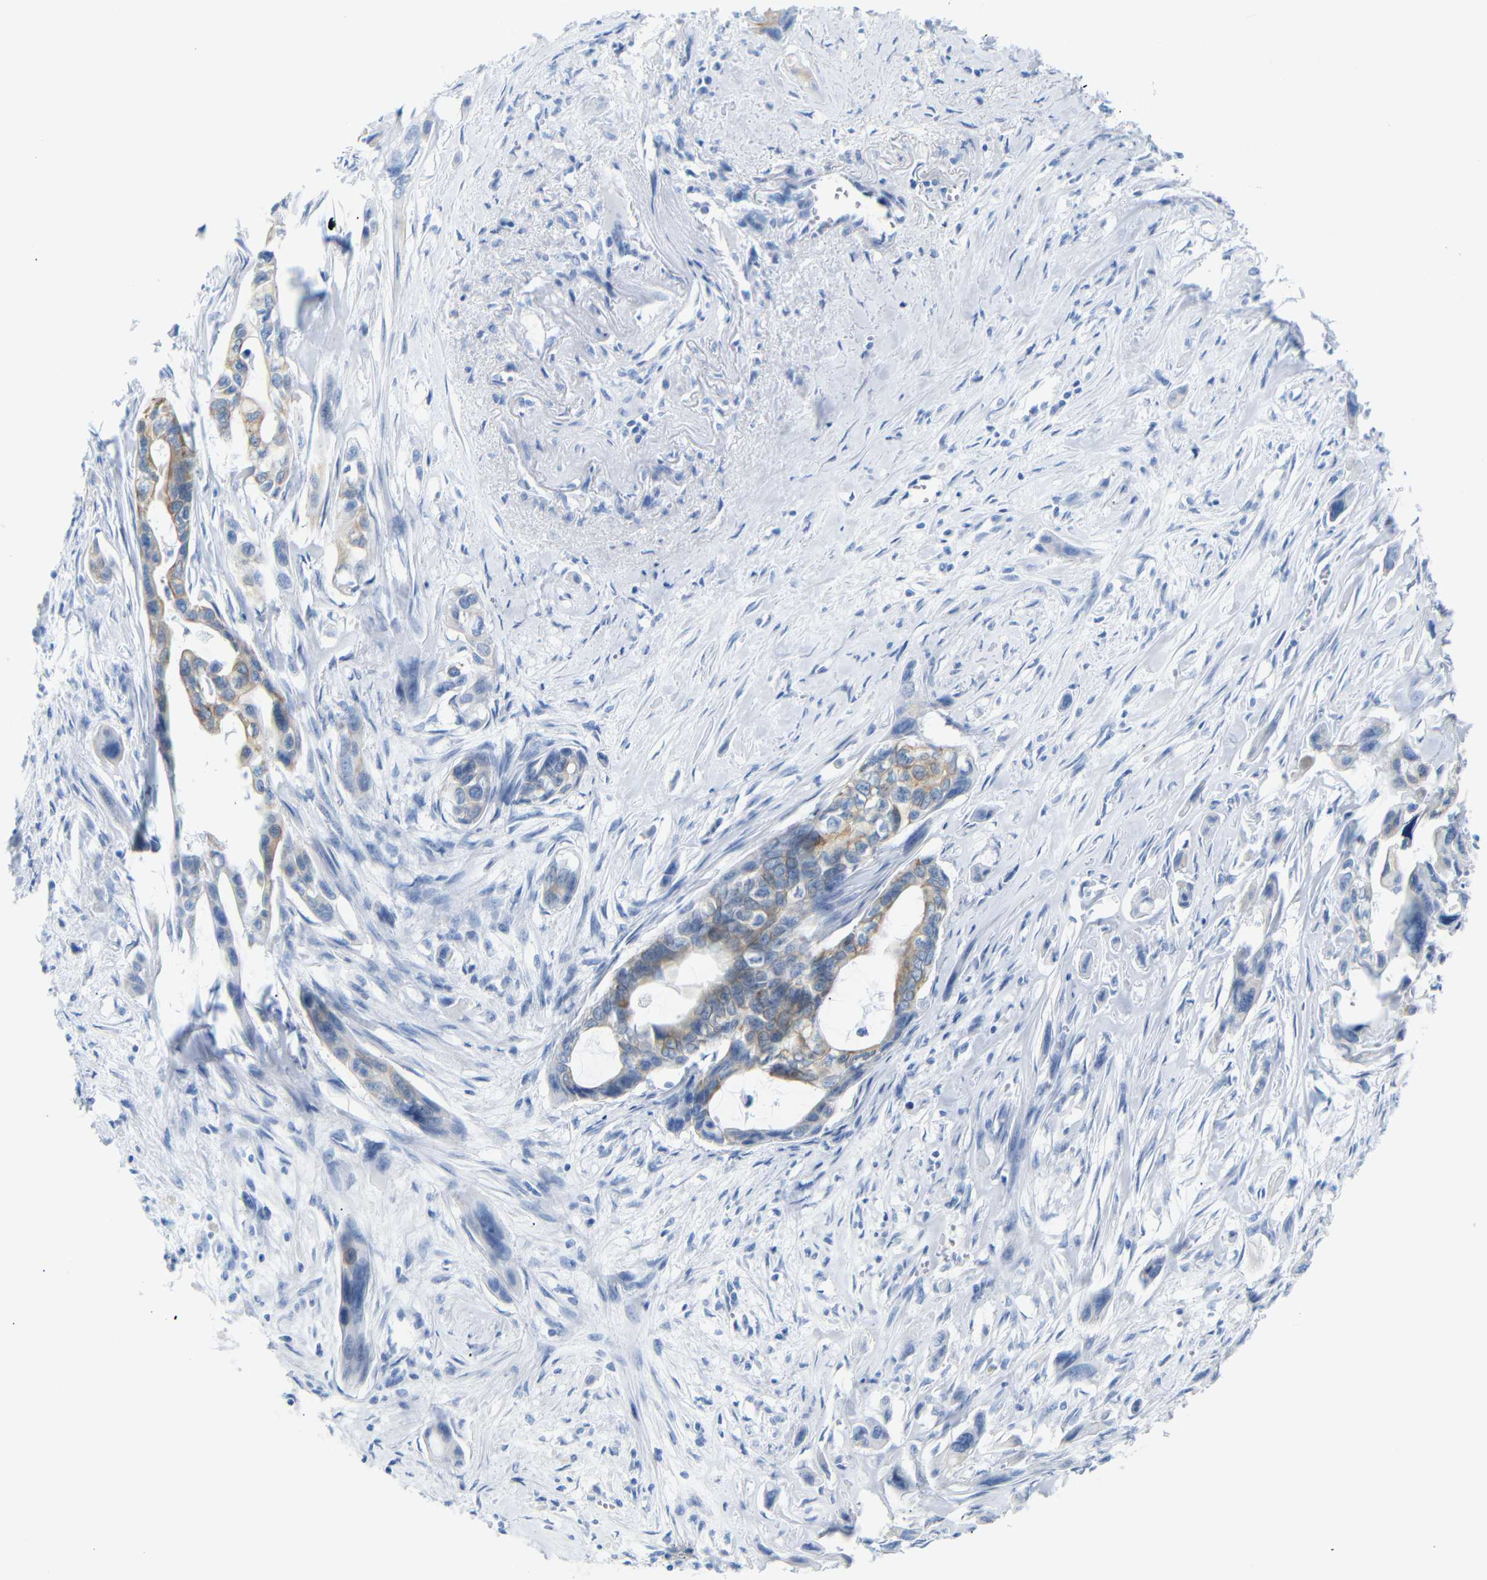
{"staining": {"intensity": "moderate", "quantity": "25%-75%", "location": "cytoplasmic/membranous"}, "tissue": "pancreatic cancer", "cell_type": "Tumor cells", "image_type": "cancer", "snomed": [{"axis": "morphology", "description": "Adenocarcinoma, NOS"}, {"axis": "topography", "description": "Pancreas"}], "caption": "Protein analysis of pancreatic cancer (adenocarcinoma) tissue demonstrates moderate cytoplasmic/membranous positivity in approximately 25%-75% of tumor cells. (Brightfield microscopy of DAB IHC at high magnification).", "gene": "DYNAP", "patient": {"sex": "male", "age": 73}}